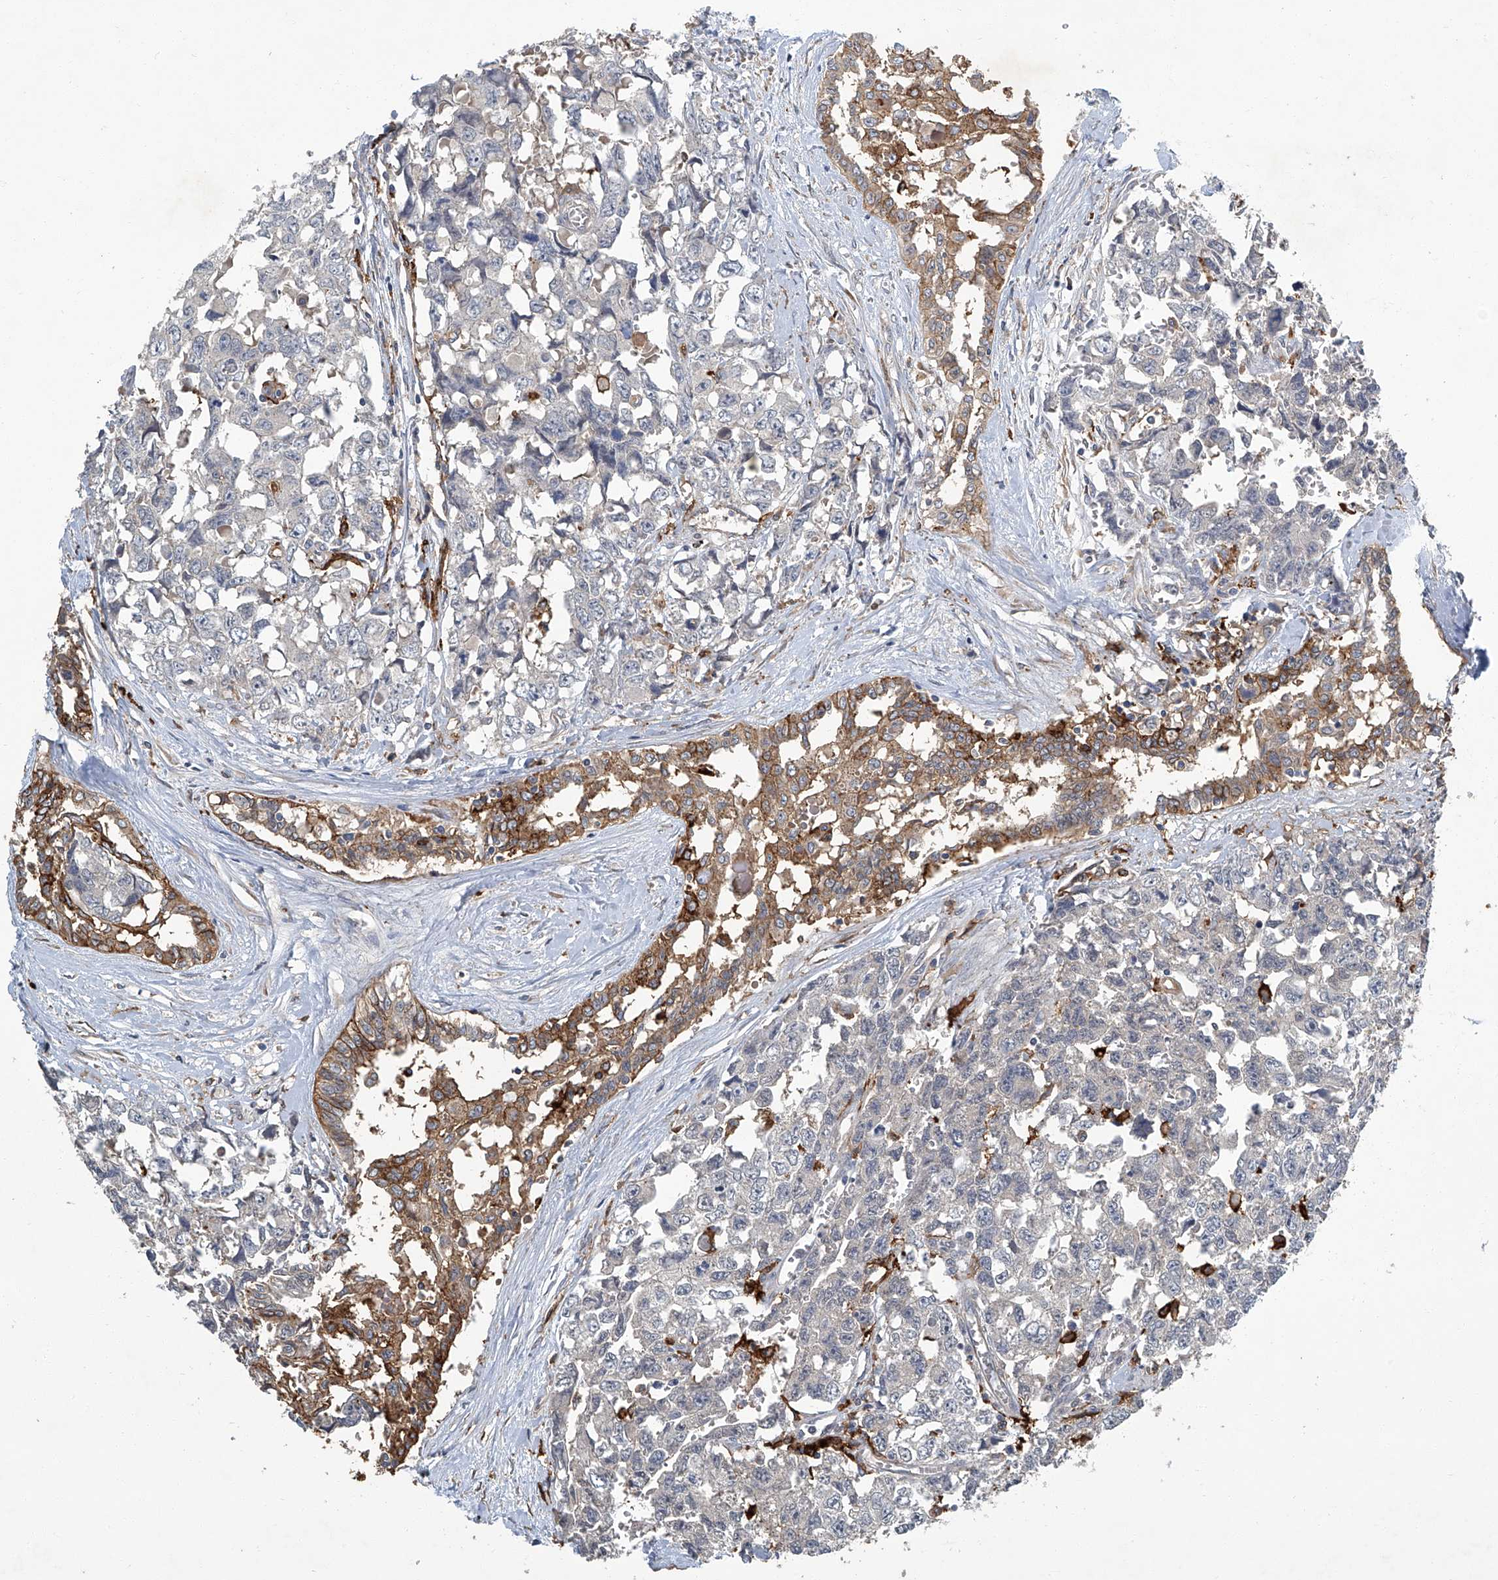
{"staining": {"intensity": "moderate", "quantity": "<25%", "location": "cytoplasmic/membranous"}, "tissue": "testis cancer", "cell_type": "Tumor cells", "image_type": "cancer", "snomed": [{"axis": "morphology", "description": "Carcinoma, Embryonal, NOS"}, {"axis": "topography", "description": "Testis"}], "caption": "Immunohistochemical staining of human embryonal carcinoma (testis) demonstrates low levels of moderate cytoplasmic/membranous staining in approximately <25% of tumor cells.", "gene": "FAM167A", "patient": {"sex": "male", "age": 31}}